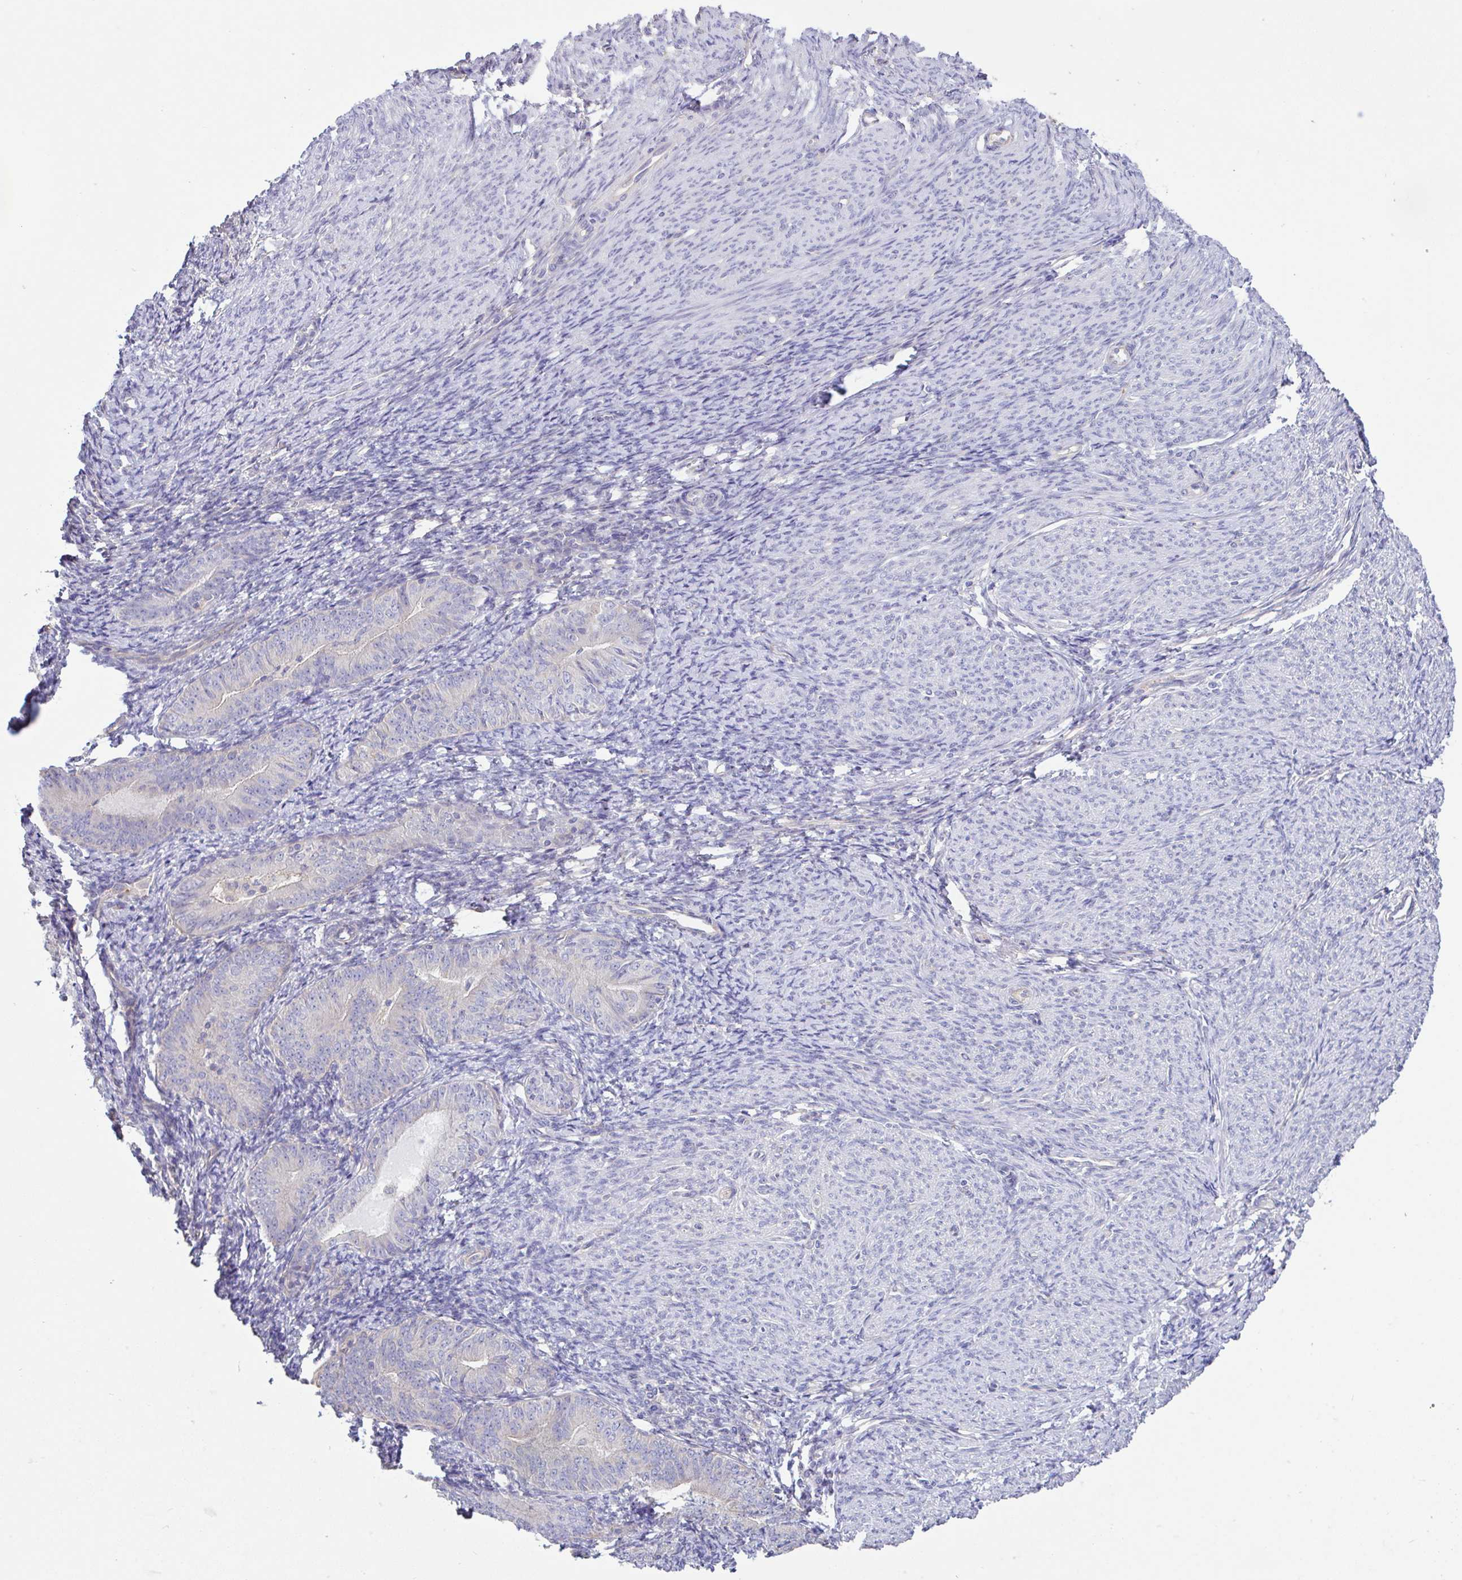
{"staining": {"intensity": "negative", "quantity": "none", "location": "none"}, "tissue": "endometrial cancer", "cell_type": "Tumor cells", "image_type": "cancer", "snomed": [{"axis": "morphology", "description": "Adenocarcinoma, NOS"}, {"axis": "topography", "description": "Endometrium"}], "caption": "This micrograph is of endometrial adenocarcinoma stained with immunohistochemistry to label a protein in brown with the nuclei are counter-stained blue. There is no staining in tumor cells. The staining is performed using DAB brown chromogen with nuclei counter-stained in using hematoxylin.", "gene": "PLCD4", "patient": {"sex": "female", "age": 57}}